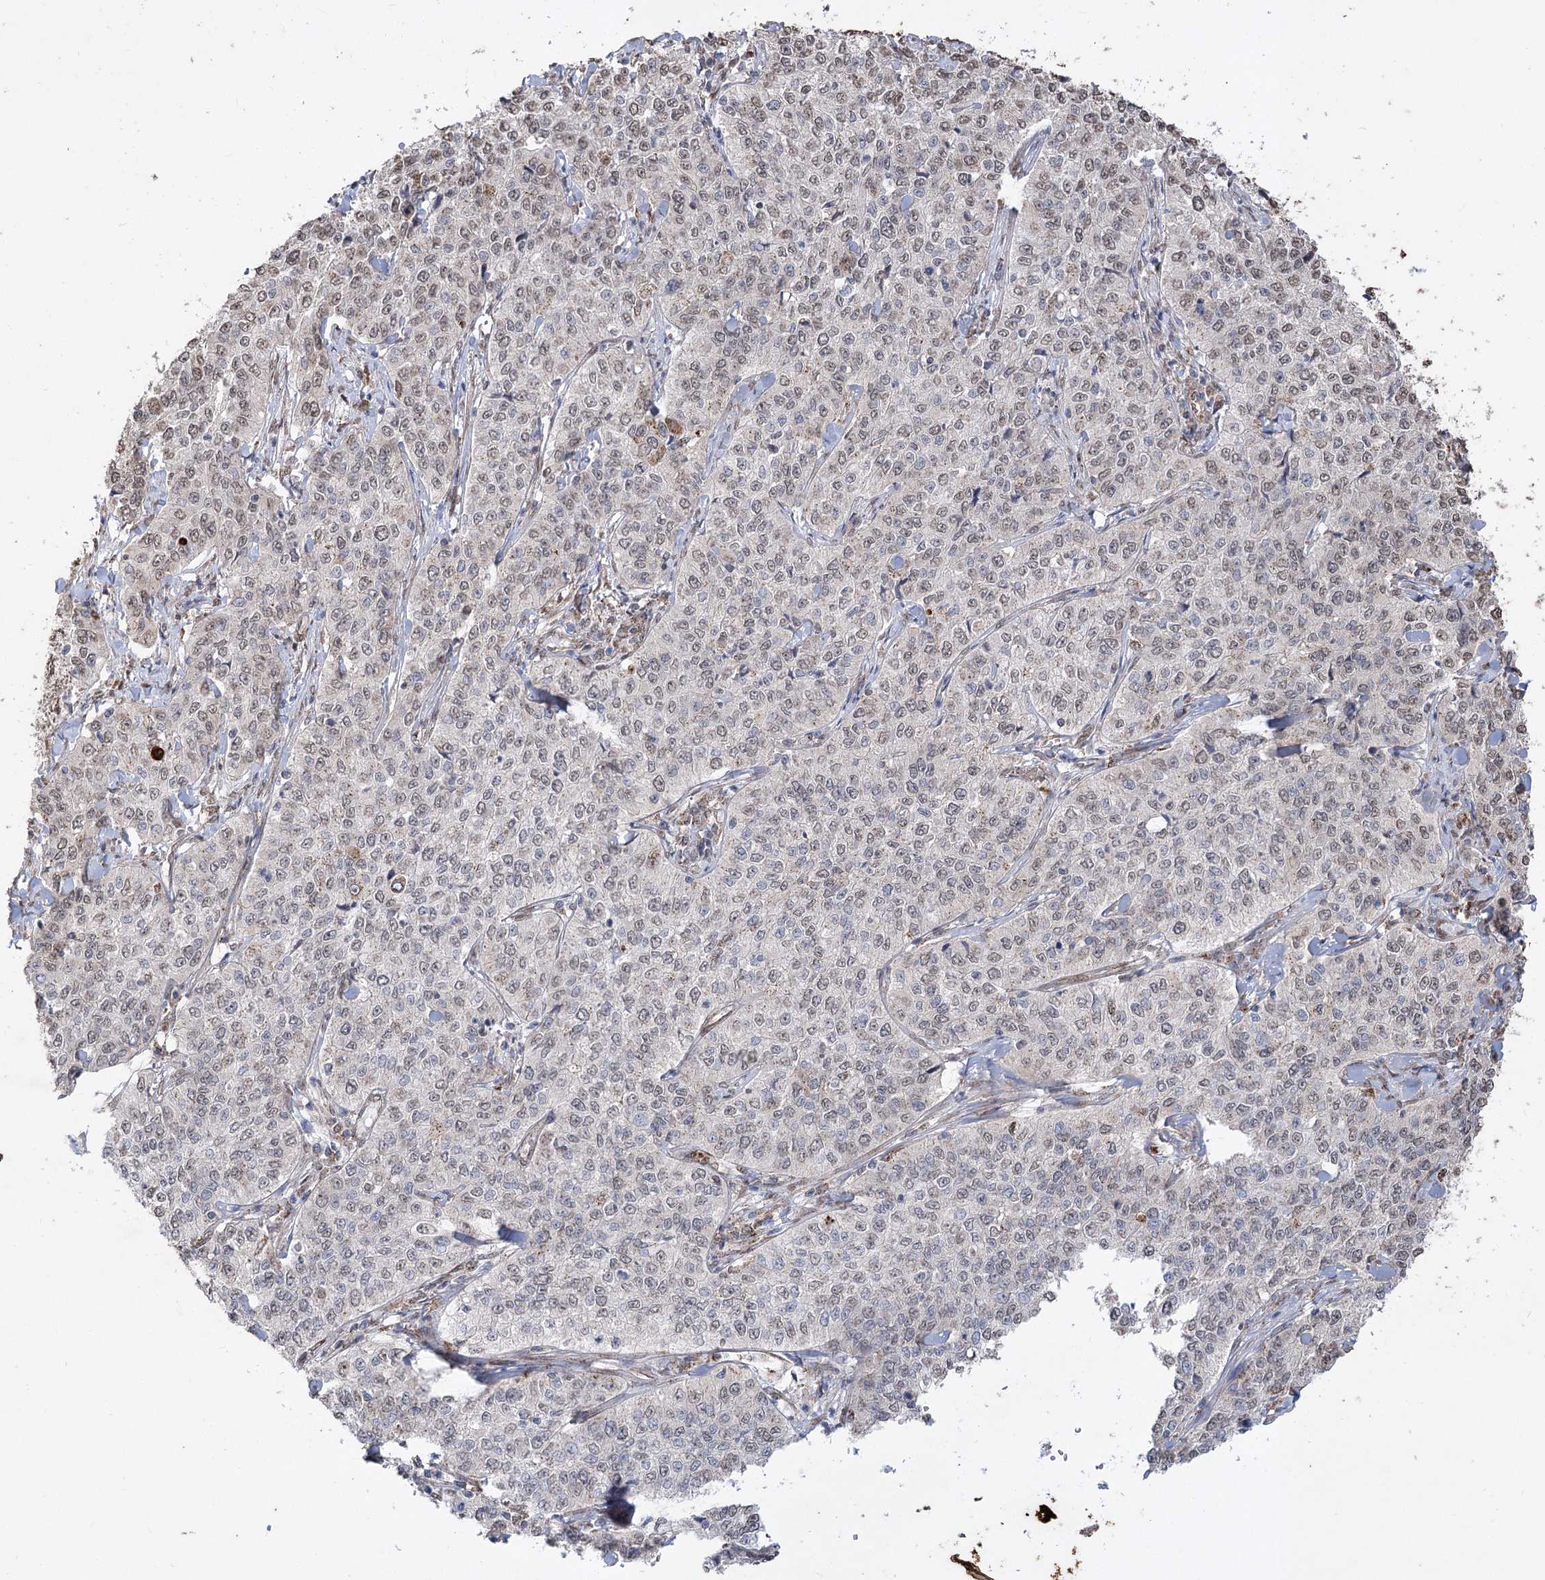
{"staining": {"intensity": "weak", "quantity": "25%-75%", "location": "cytoplasmic/membranous,nuclear"}, "tissue": "cervical cancer", "cell_type": "Tumor cells", "image_type": "cancer", "snomed": [{"axis": "morphology", "description": "Squamous cell carcinoma, NOS"}, {"axis": "topography", "description": "Cervix"}], "caption": "Approximately 25%-75% of tumor cells in human cervical cancer (squamous cell carcinoma) reveal weak cytoplasmic/membranous and nuclear protein positivity as visualized by brown immunohistochemical staining.", "gene": "ZSCAN23", "patient": {"sex": "female", "age": 35}}